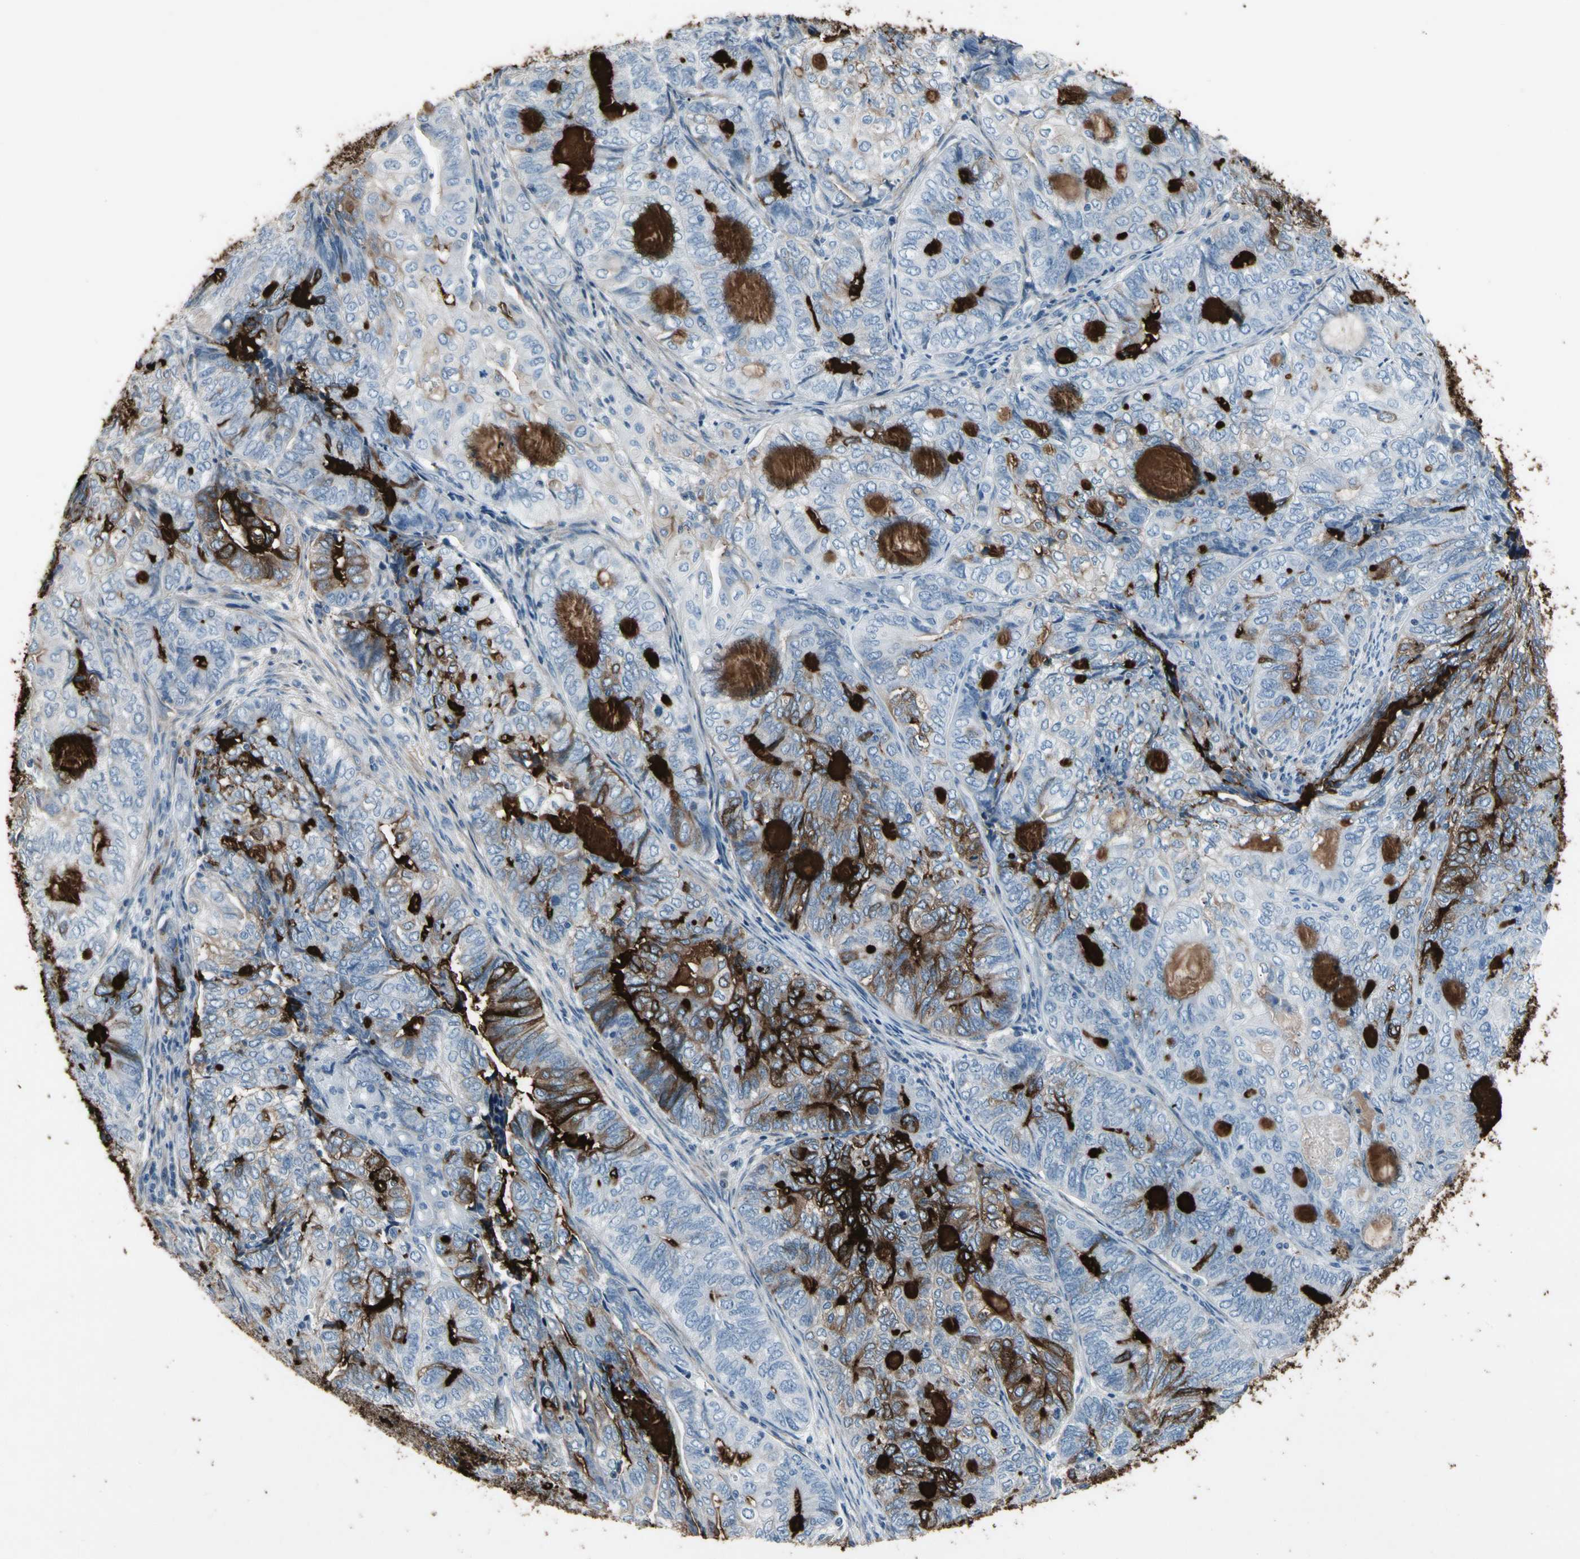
{"staining": {"intensity": "strong", "quantity": "25%-75%", "location": "cytoplasmic/membranous"}, "tissue": "endometrial cancer", "cell_type": "Tumor cells", "image_type": "cancer", "snomed": [{"axis": "morphology", "description": "Adenocarcinoma, NOS"}, {"axis": "topography", "description": "Uterus"}, {"axis": "topography", "description": "Endometrium"}], "caption": "This is an image of IHC staining of adenocarcinoma (endometrial), which shows strong staining in the cytoplasmic/membranous of tumor cells.", "gene": "PIGR", "patient": {"sex": "female", "age": 70}}